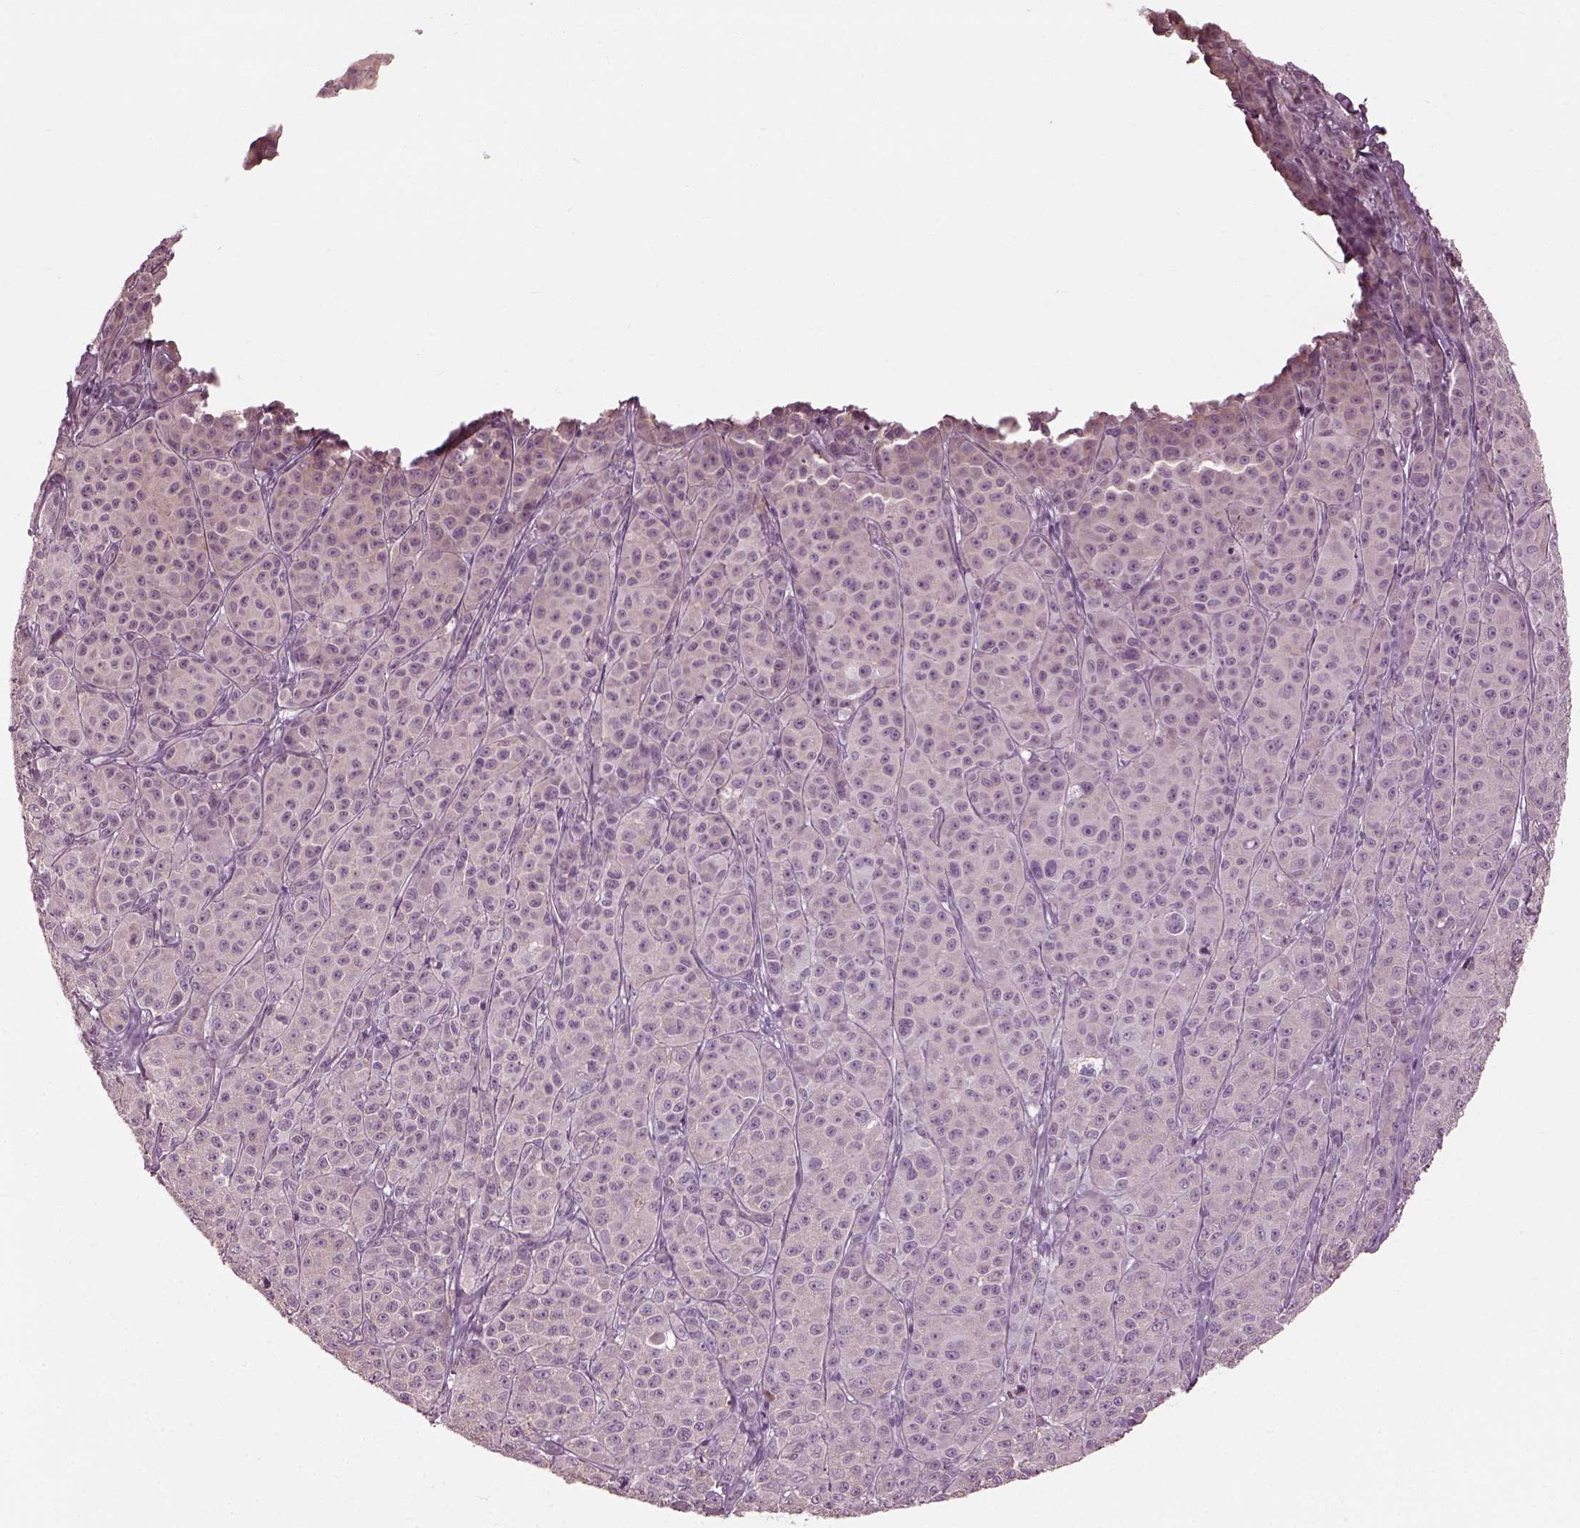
{"staining": {"intensity": "negative", "quantity": "none", "location": "none"}, "tissue": "melanoma", "cell_type": "Tumor cells", "image_type": "cancer", "snomed": [{"axis": "morphology", "description": "Malignant melanoma, NOS"}, {"axis": "topography", "description": "Skin"}], "caption": "Protein analysis of melanoma reveals no significant staining in tumor cells.", "gene": "CABP5", "patient": {"sex": "male", "age": 89}}